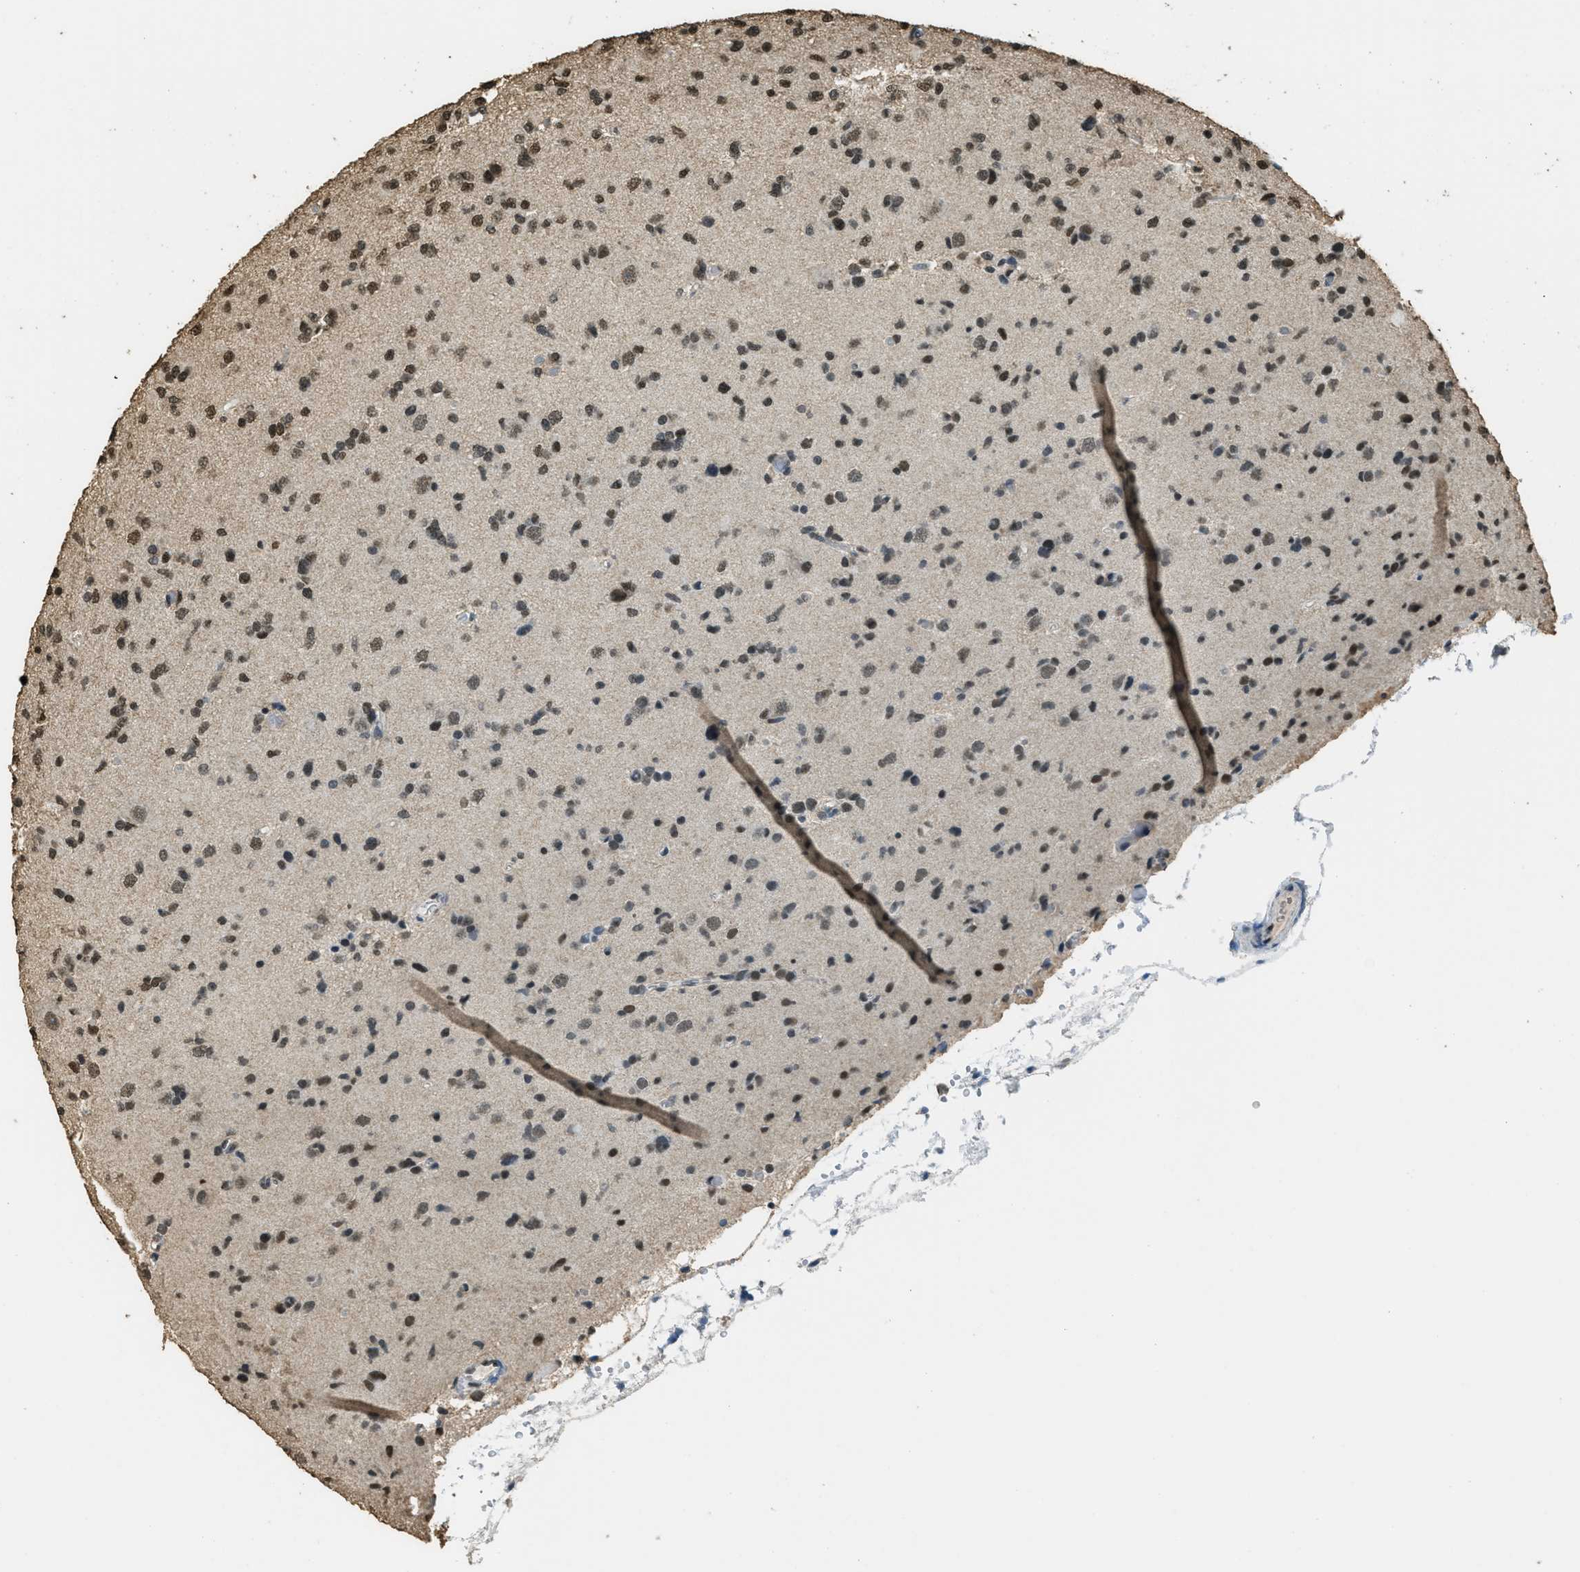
{"staining": {"intensity": "moderate", "quantity": "25%-75%", "location": "nuclear"}, "tissue": "glioma", "cell_type": "Tumor cells", "image_type": "cancer", "snomed": [{"axis": "morphology", "description": "Glioma, malignant, Low grade"}, {"axis": "topography", "description": "Brain"}], "caption": "Moderate nuclear positivity is seen in approximately 25%-75% of tumor cells in glioma.", "gene": "MYB", "patient": {"sex": "female", "age": 22}}